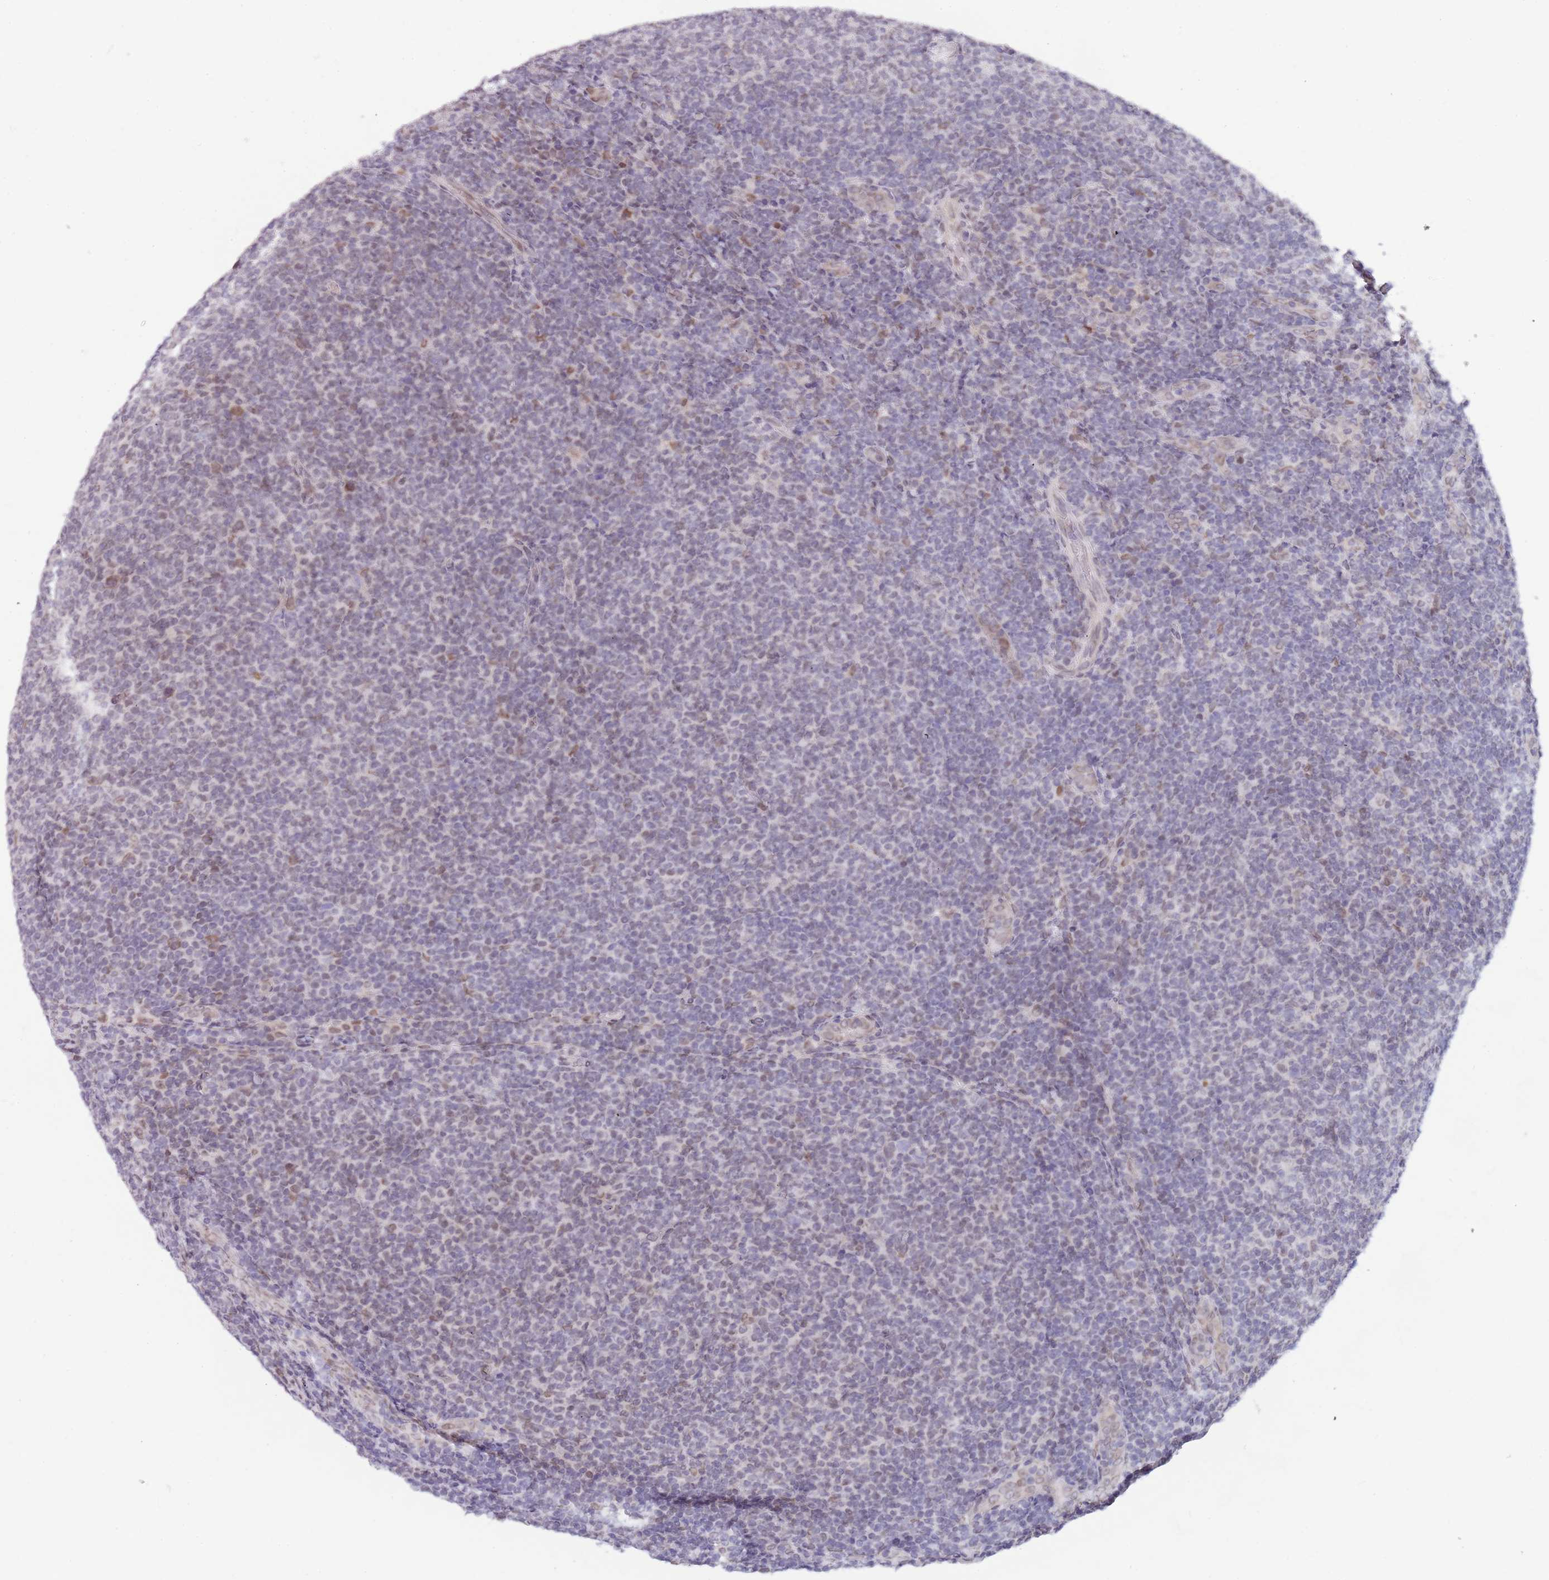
{"staining": {"intensity": "negative", "quantity": "none", "location": "none"}, "tissue": "lymphoma", "cell_type": "Tumor cells", "image_type": "cancer", "snomed": [{"axis": "morphology", "description": "Malignant lymphoma, non-Hodgkin's type, Low grade"}, {"axis": "topography", "description": "Lymph node"}], "caption": "Image shows no protein positivity in tumor cells of low-grade malignant lymphoma, non-Hodgkin's type tissue.", "gene": "KLHDC2", "patient": {"sex": "male", "age": 66}}